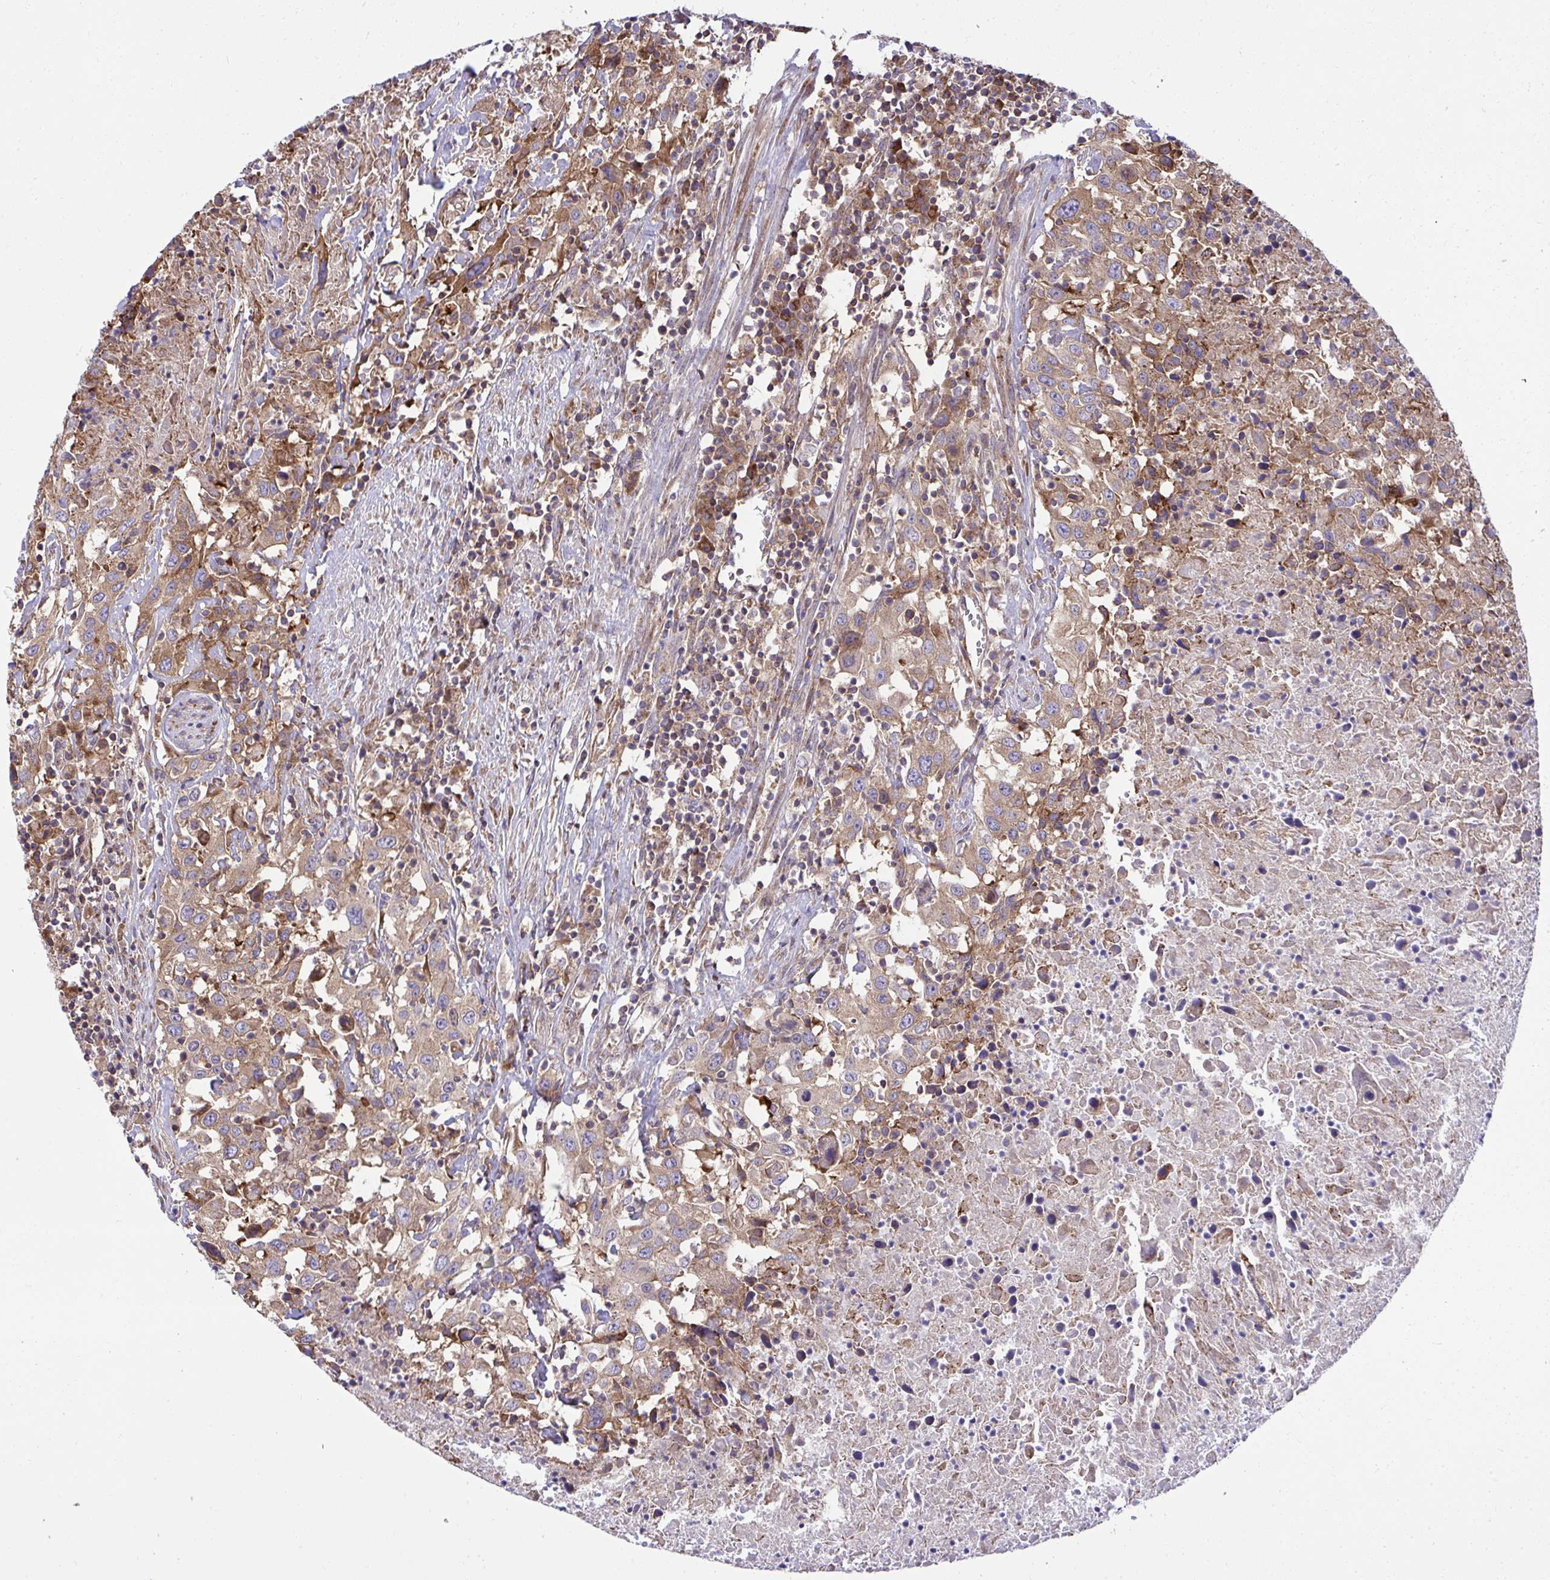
{"staining": {"intensity": "moderate", "quantity": ">75%", "location": "cytoplasmic/membranous"}, "tissue": "urothelial cancer", "cell_type": "Tumor cells", "image_type": "cancer", "snomed": [{"axis": "morphology", "description": "Urothelial carcinoma, High grade"}, {"axis": "topography", "description": "Urinary bladder"}], "caption": "Immunohistochemistry (IHC) histopathology image of neoplastic tissue: urothelial carcinoma (high-grade) stained using immunohistochemistry displays medium levels of moderate protein expression localized specifically in the cytoplasmic/membranous of tumor cells, appearing as a cytoplasmic/membranous brown color.", "gene": "NMNAT3", "patient": {"sex": "male", "age": 61}}